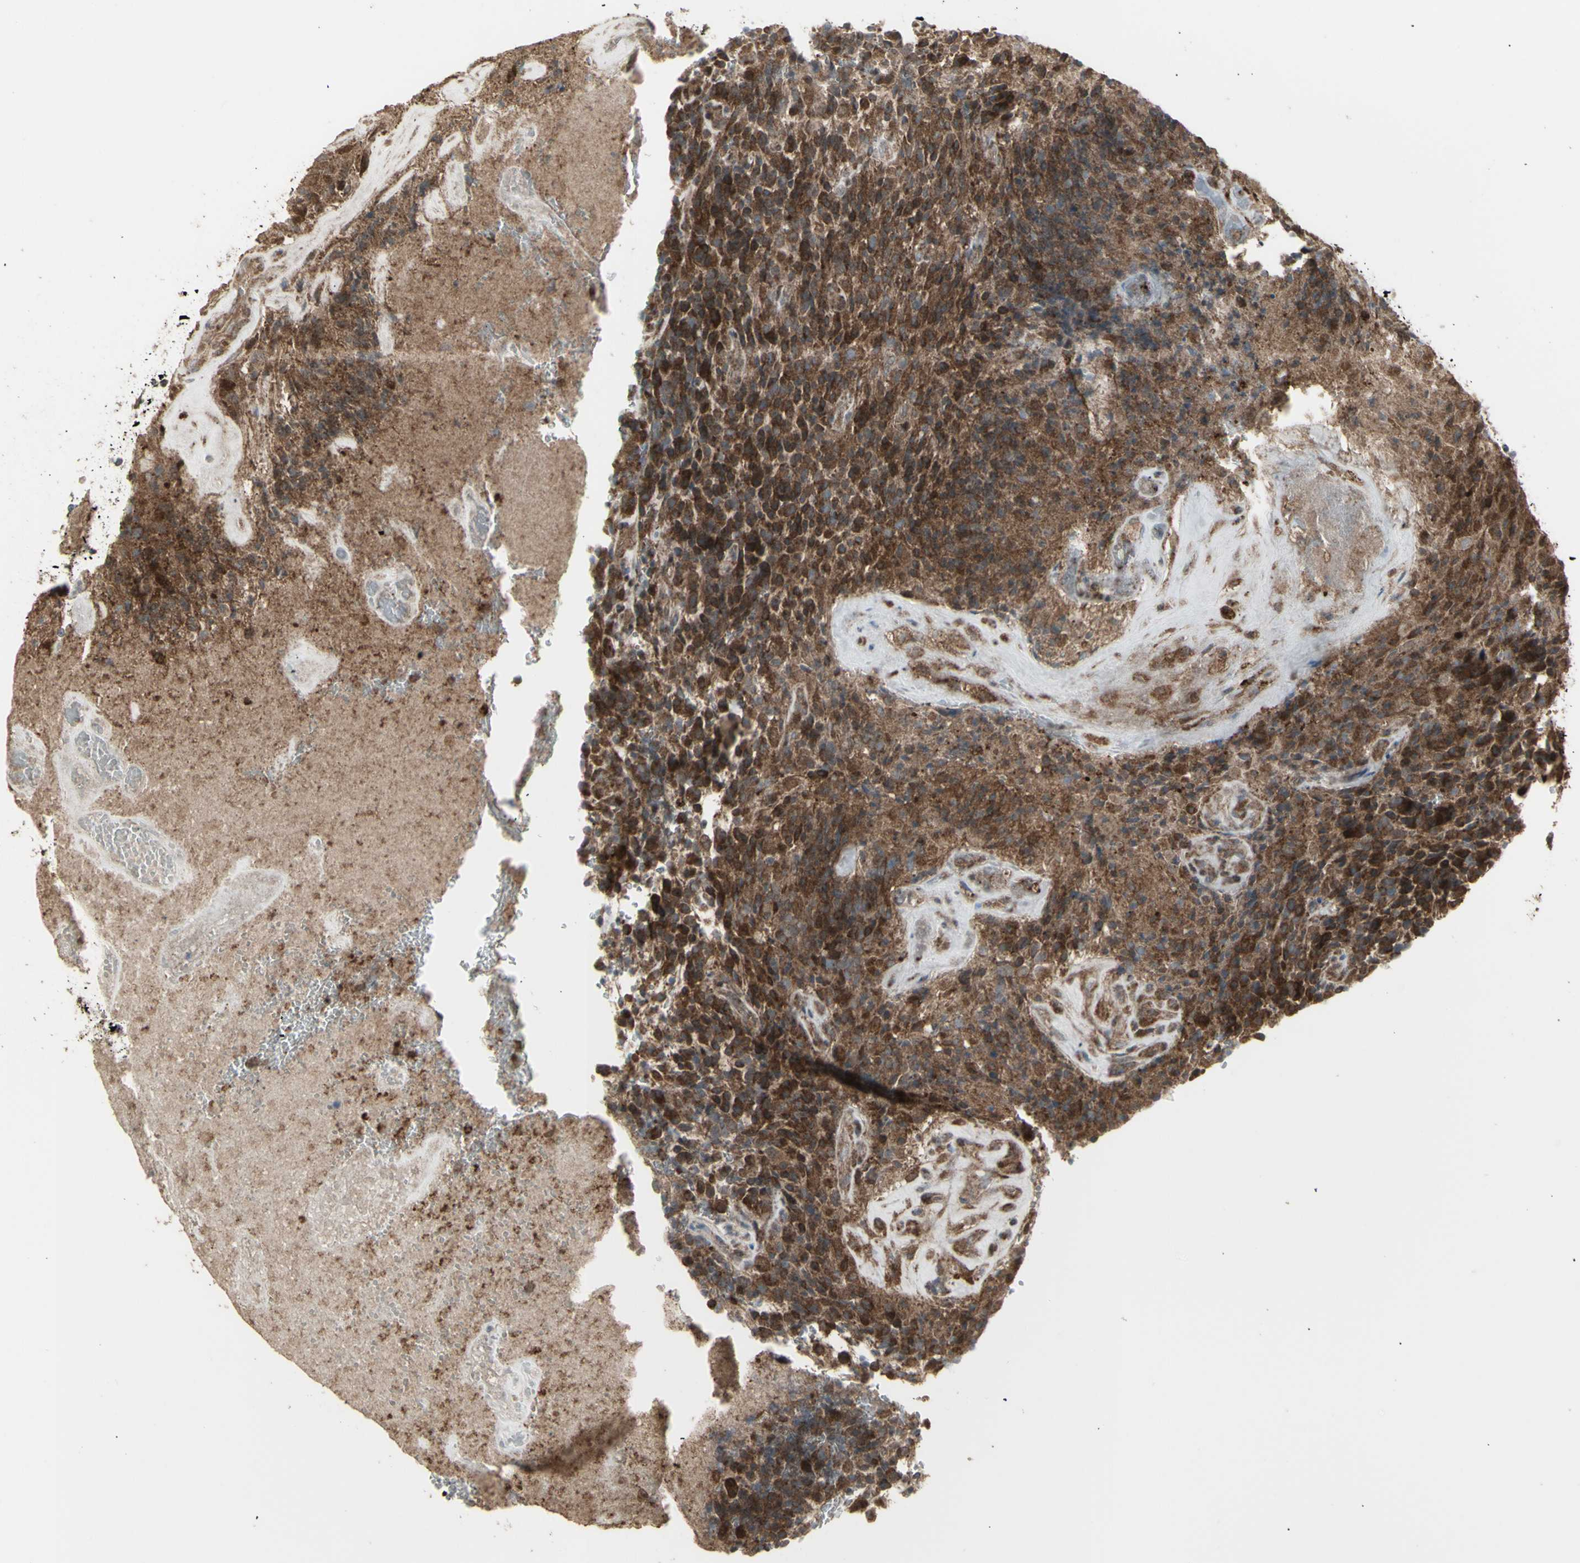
{"staining": {"intensity": "strong", "quantity": ">75%", "location": "cytoplasmic/membranous"}, "tissue": "glioma", "cell_type": "Tumor cells", "image_type": "cancer", "snomed": [{"axis": "morphology", "description": "Glioma, malignant, High grade"}, {"axis": "topography", "description": "Brain"}], "caption": "Immunohistochemical staining of human malignant glioma (high-grade) shows high levels of strong cytoplasmic/membranous protein expression in approximately >75% of tumor cells.", "gene": "RNASEL", "patient": {"sex": "male", "age": 71}}